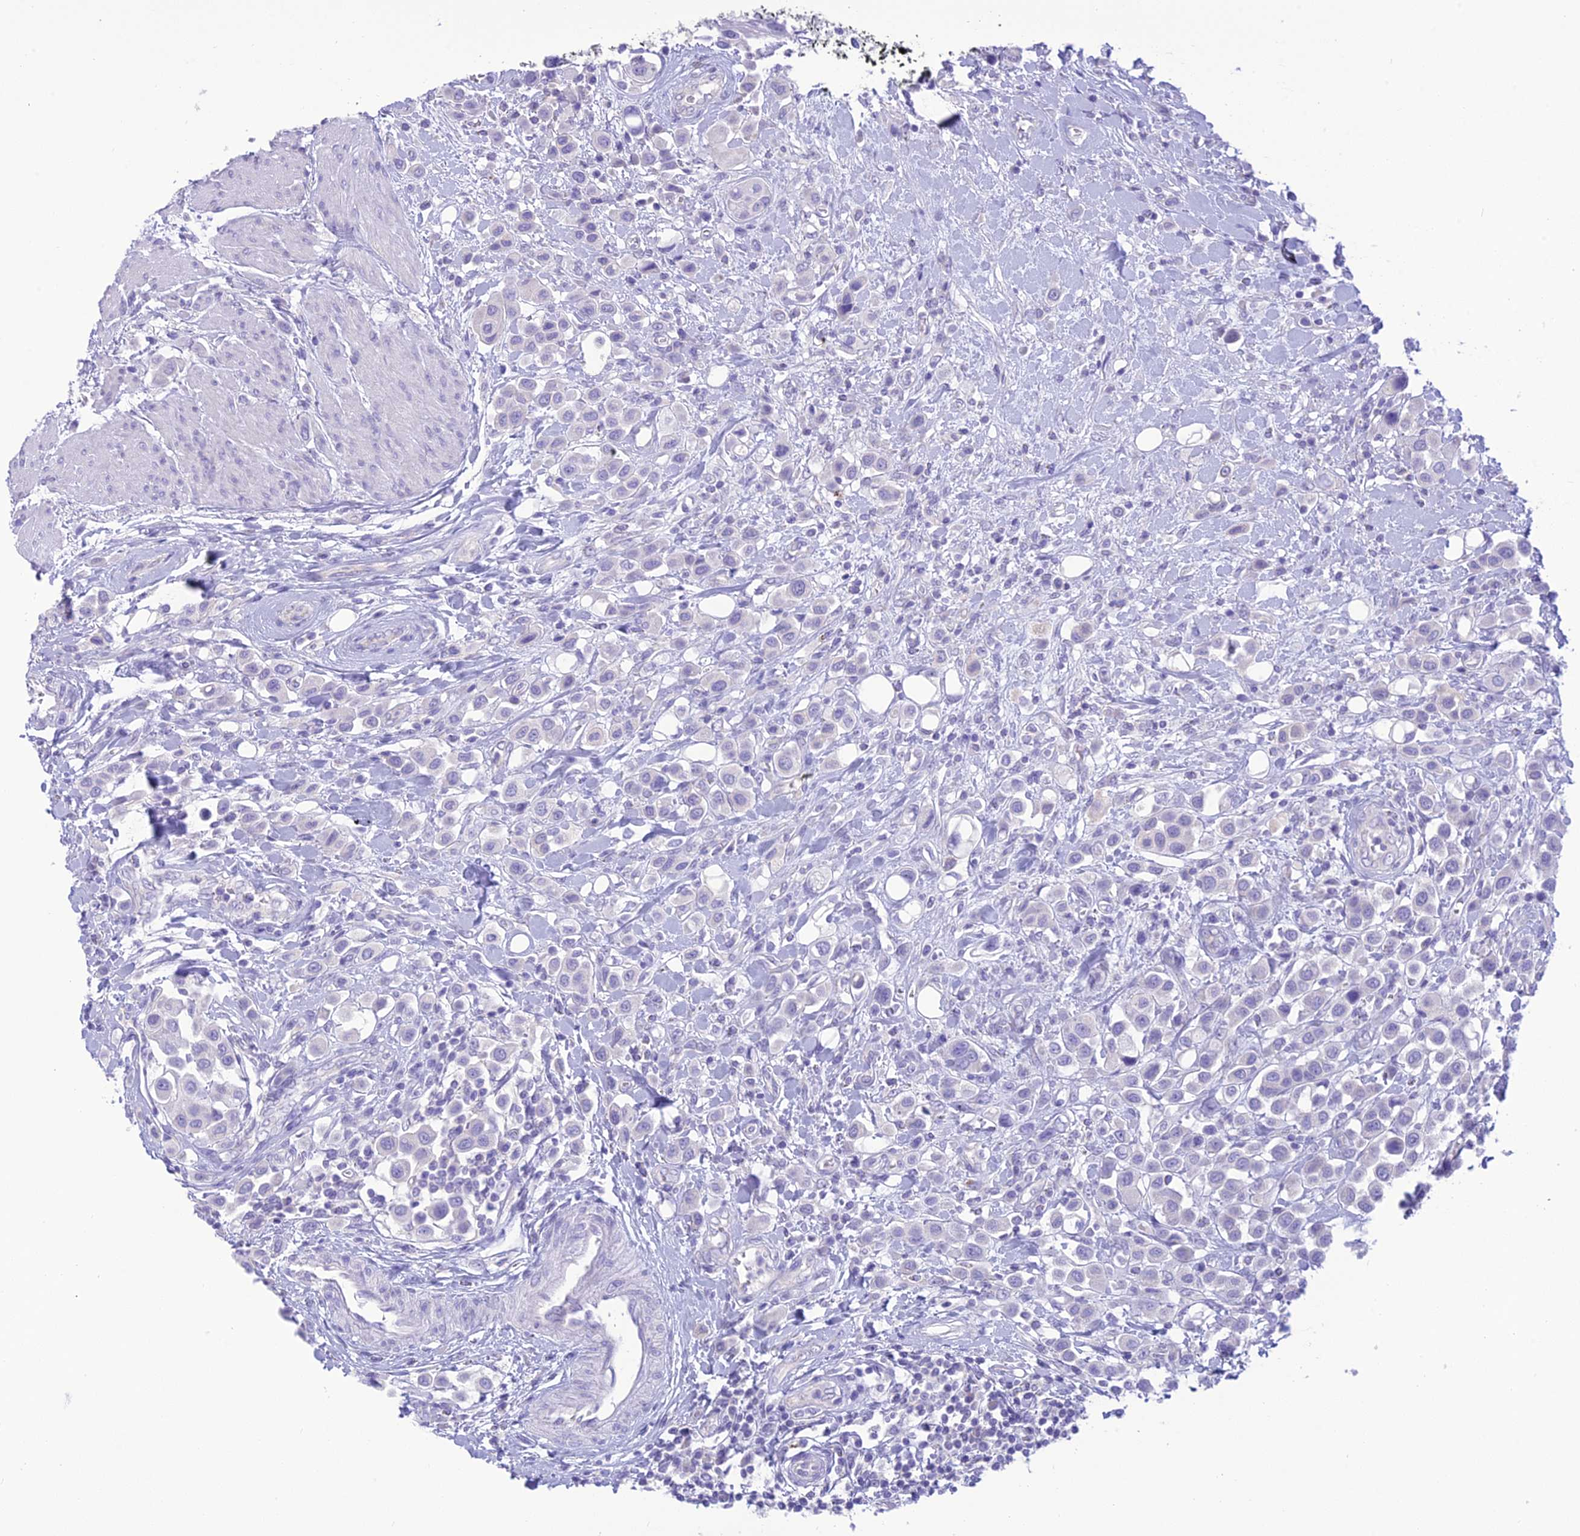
{"staining": {"intensity": "negative", "quantity": "none", "location": "none"}, "tissue": "urothelial cancer", "cell_type": "Tumor cells", "image_type": "cancer", "snomed": [{"axis": "morphology", "description": "Urothelial carcinoma, High grade"}, {"axis": "topography", "description": "Urinary bladder"}], "caption": "Tumor cells show no significant protein staining in urothelial carcinoma (high-grade).", "gene": "DHDH", "patient": {"sex": "male", "age": 50}}